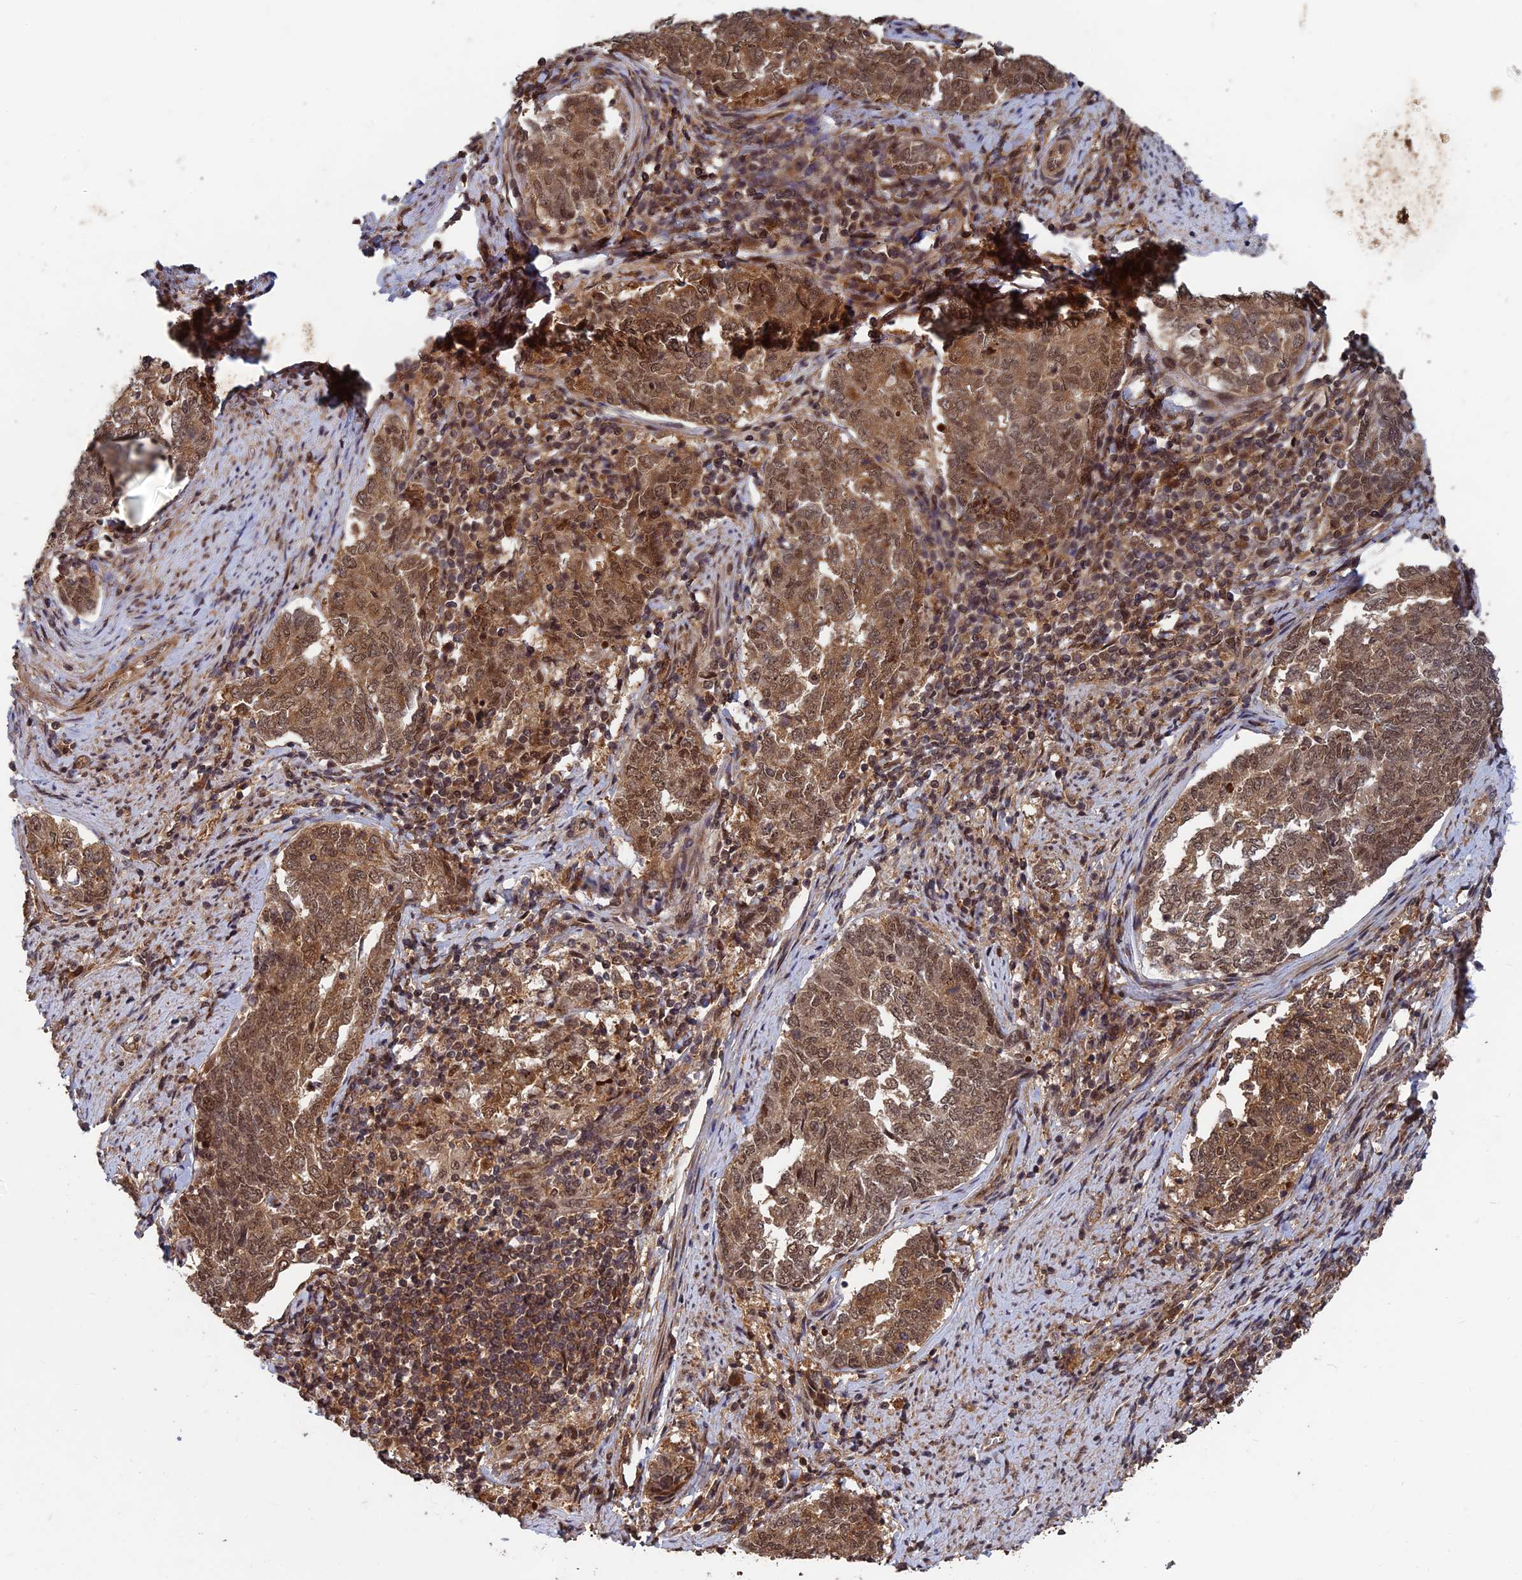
{"staining": {"intensity": "moderate", "quantity": ">75%", "location": "cytoplasmic/membranous,nuclear"}, "tissue": "endometrial cancer", "cell_type": "Tumor cells", "image_type": "cancer", "snomed": [{"axis": "morphology", "description": "Adenocarcinoma, NOS"}, {"axis": "topography", "description": "Endometrium"}], "caption": "Protein staining by immunohistochemistry (IHC) demonstrates moderate cytoplasmic/membranous and nuclear positivity in approximately >75% of tumor cells in endometrial cancer (adenocarcinoma). The staining was performed using DAB to visualize the protein expression in brown, while the nuclei were stained in blue with hematoxylin (Magnification: 20x).", "gene": "FAM53C", "patient": {"sex": "female", "age": 80}}